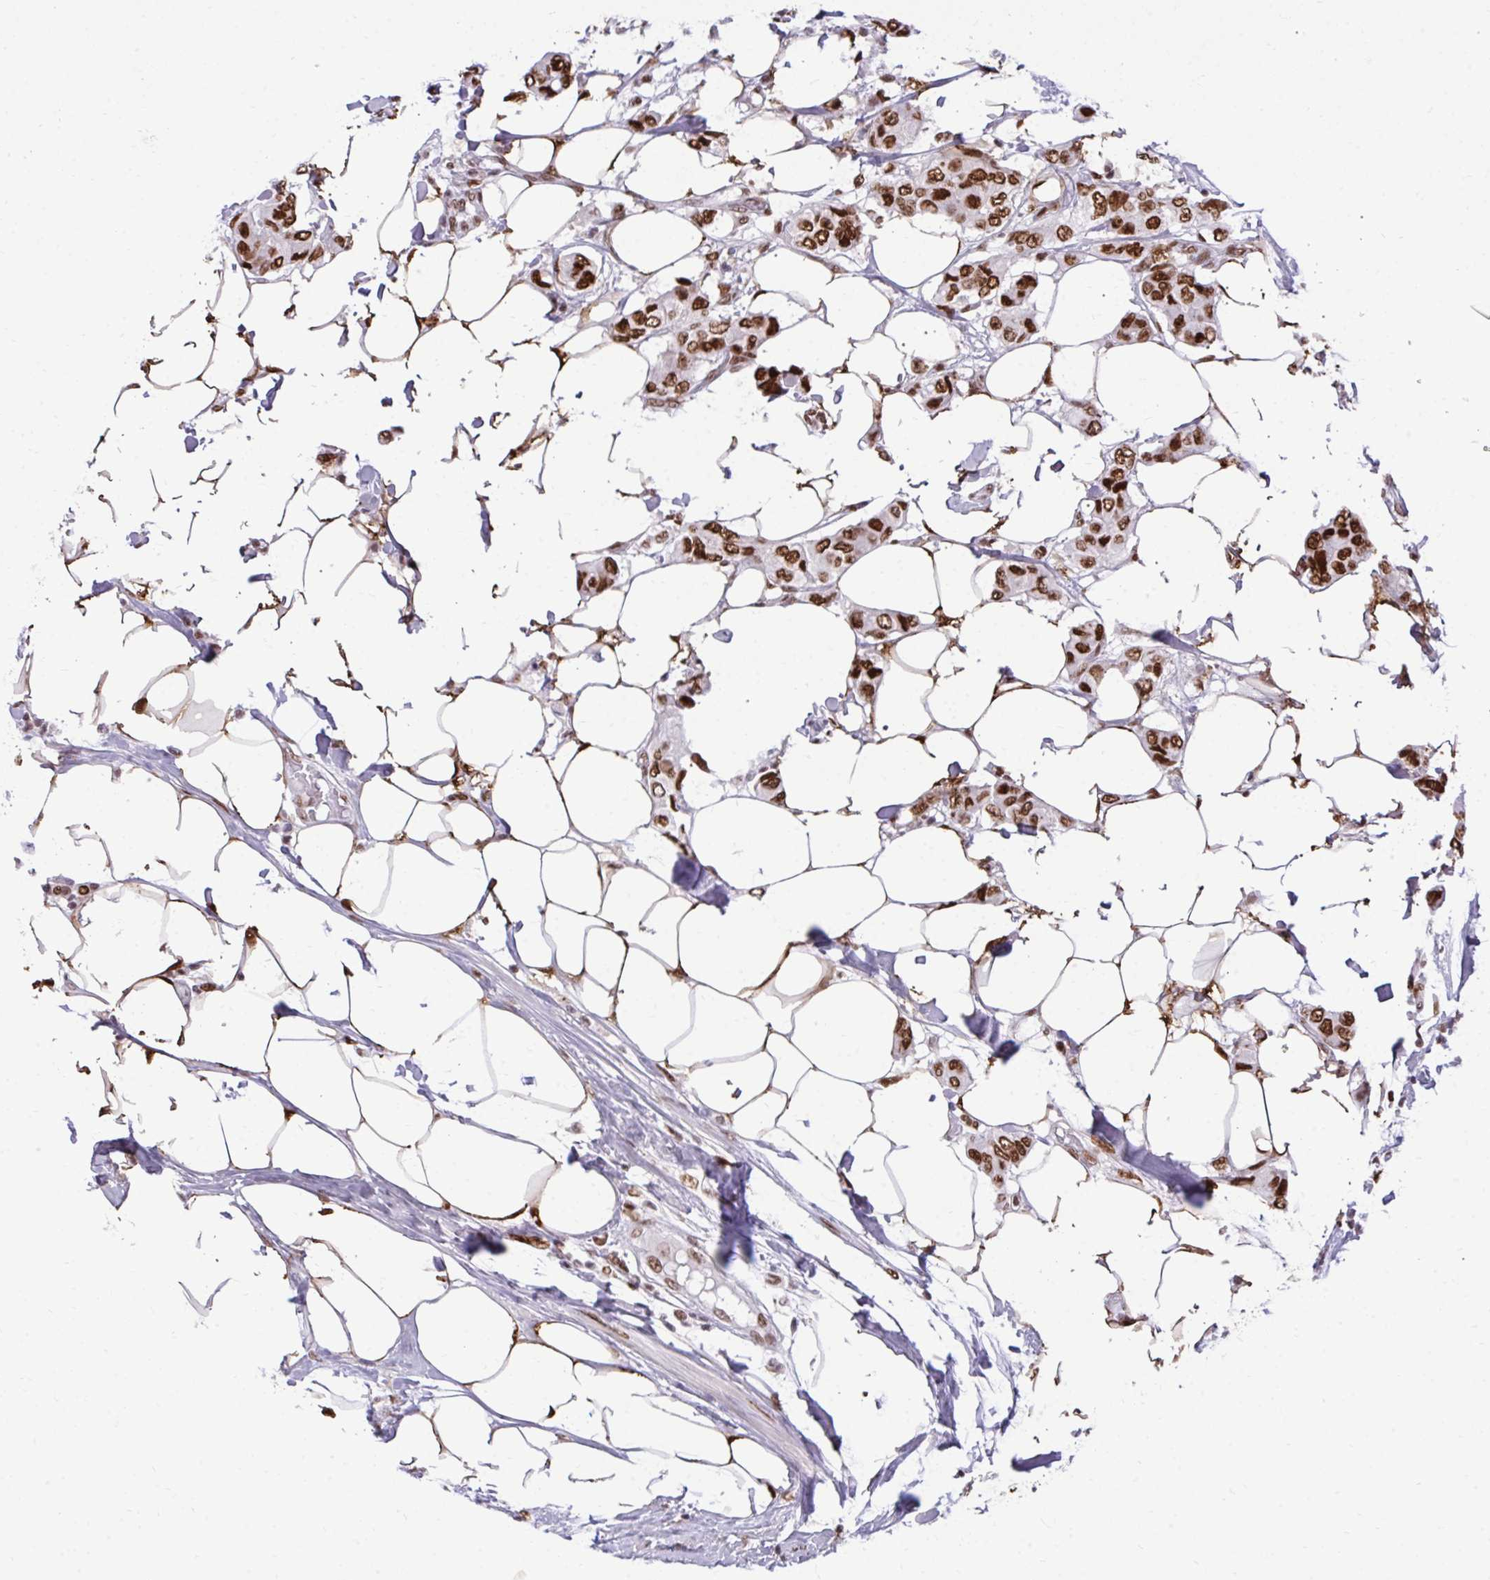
{"staining": {"intensity": "strong", "quantity": ">75%", "location": "nuclear"}, "tissue": "breast cancer", "cell_type": "Tumor cells", "image_type": "cancer", "snomed": [{"axis": "morphology", "description": "Lobular carcinoma"}, {"axis": "topography", "description": "Breast"}], "caption": "Immunohistochemical staining of lobular carcinoma (breast) exhibits strong nuclear protein staining in about >75% of tumor cells. (DAB = brown stain, brightfield microscopy at high magnification).", "gene": "CDYL", "patient": {"sex": "female", "age": 51}}